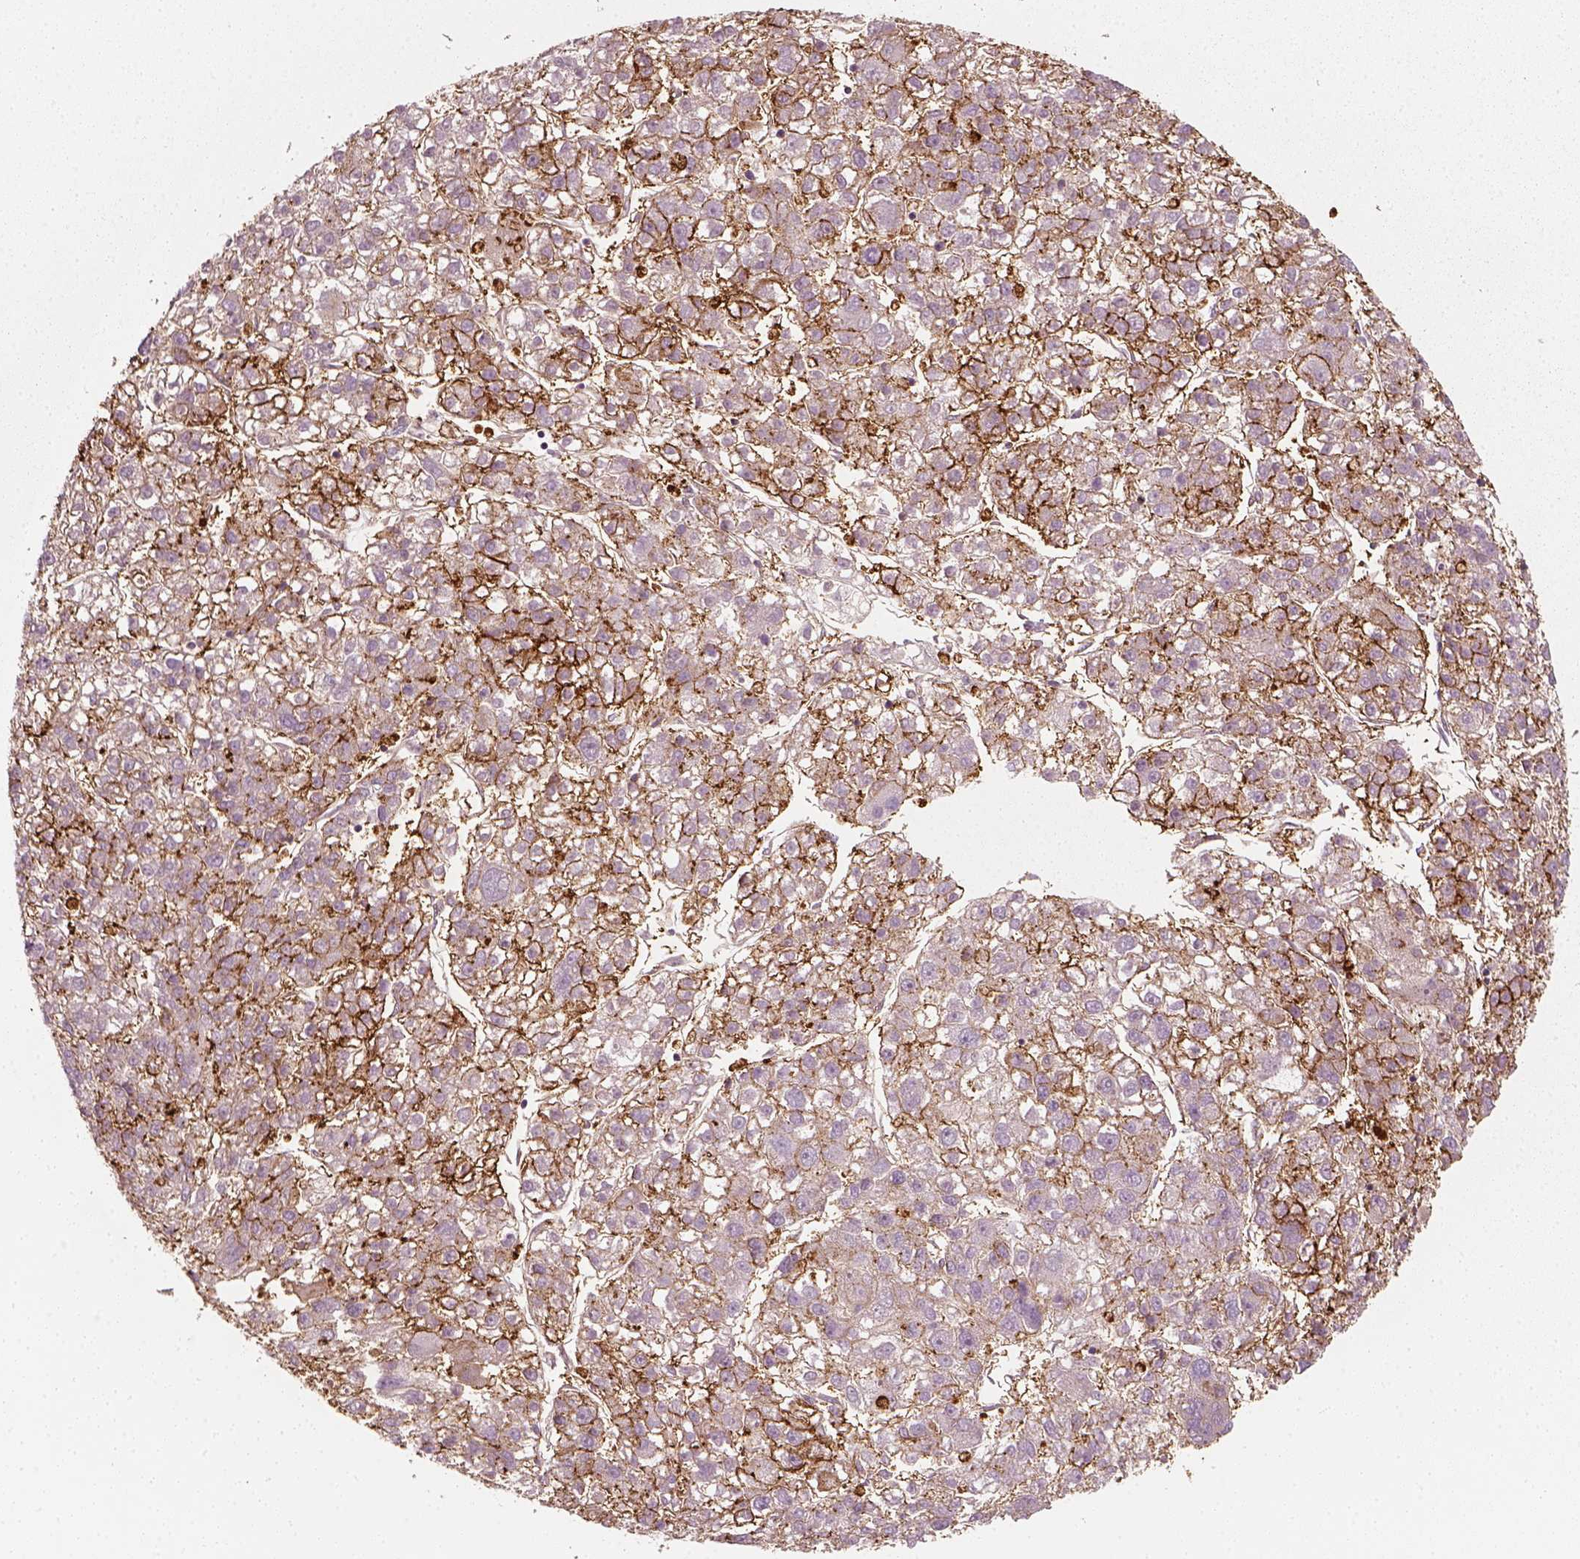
{"staining": {"intensity": "strong", "quantity": "25%-75%", "location": "cytoplasmic/membranous"}, "tissue": "liver cancer", "cell_type": "Tumor cells", "image_type": "cancer", "snomed": [{"axis": "morphology", "description": "Carcinoma, Hepatocellular, NOS"}, {"axis": "topography", "description": "Liver"}], "caption": "A micrograph showing strong cytoplasmic/membranous positivity in about 25%-75% of tumor cells in liver cancer, as visualized by brown immunohistochemical staining.", "gene": "NPTN", "patient": {"sex": "male", "age": 56}}